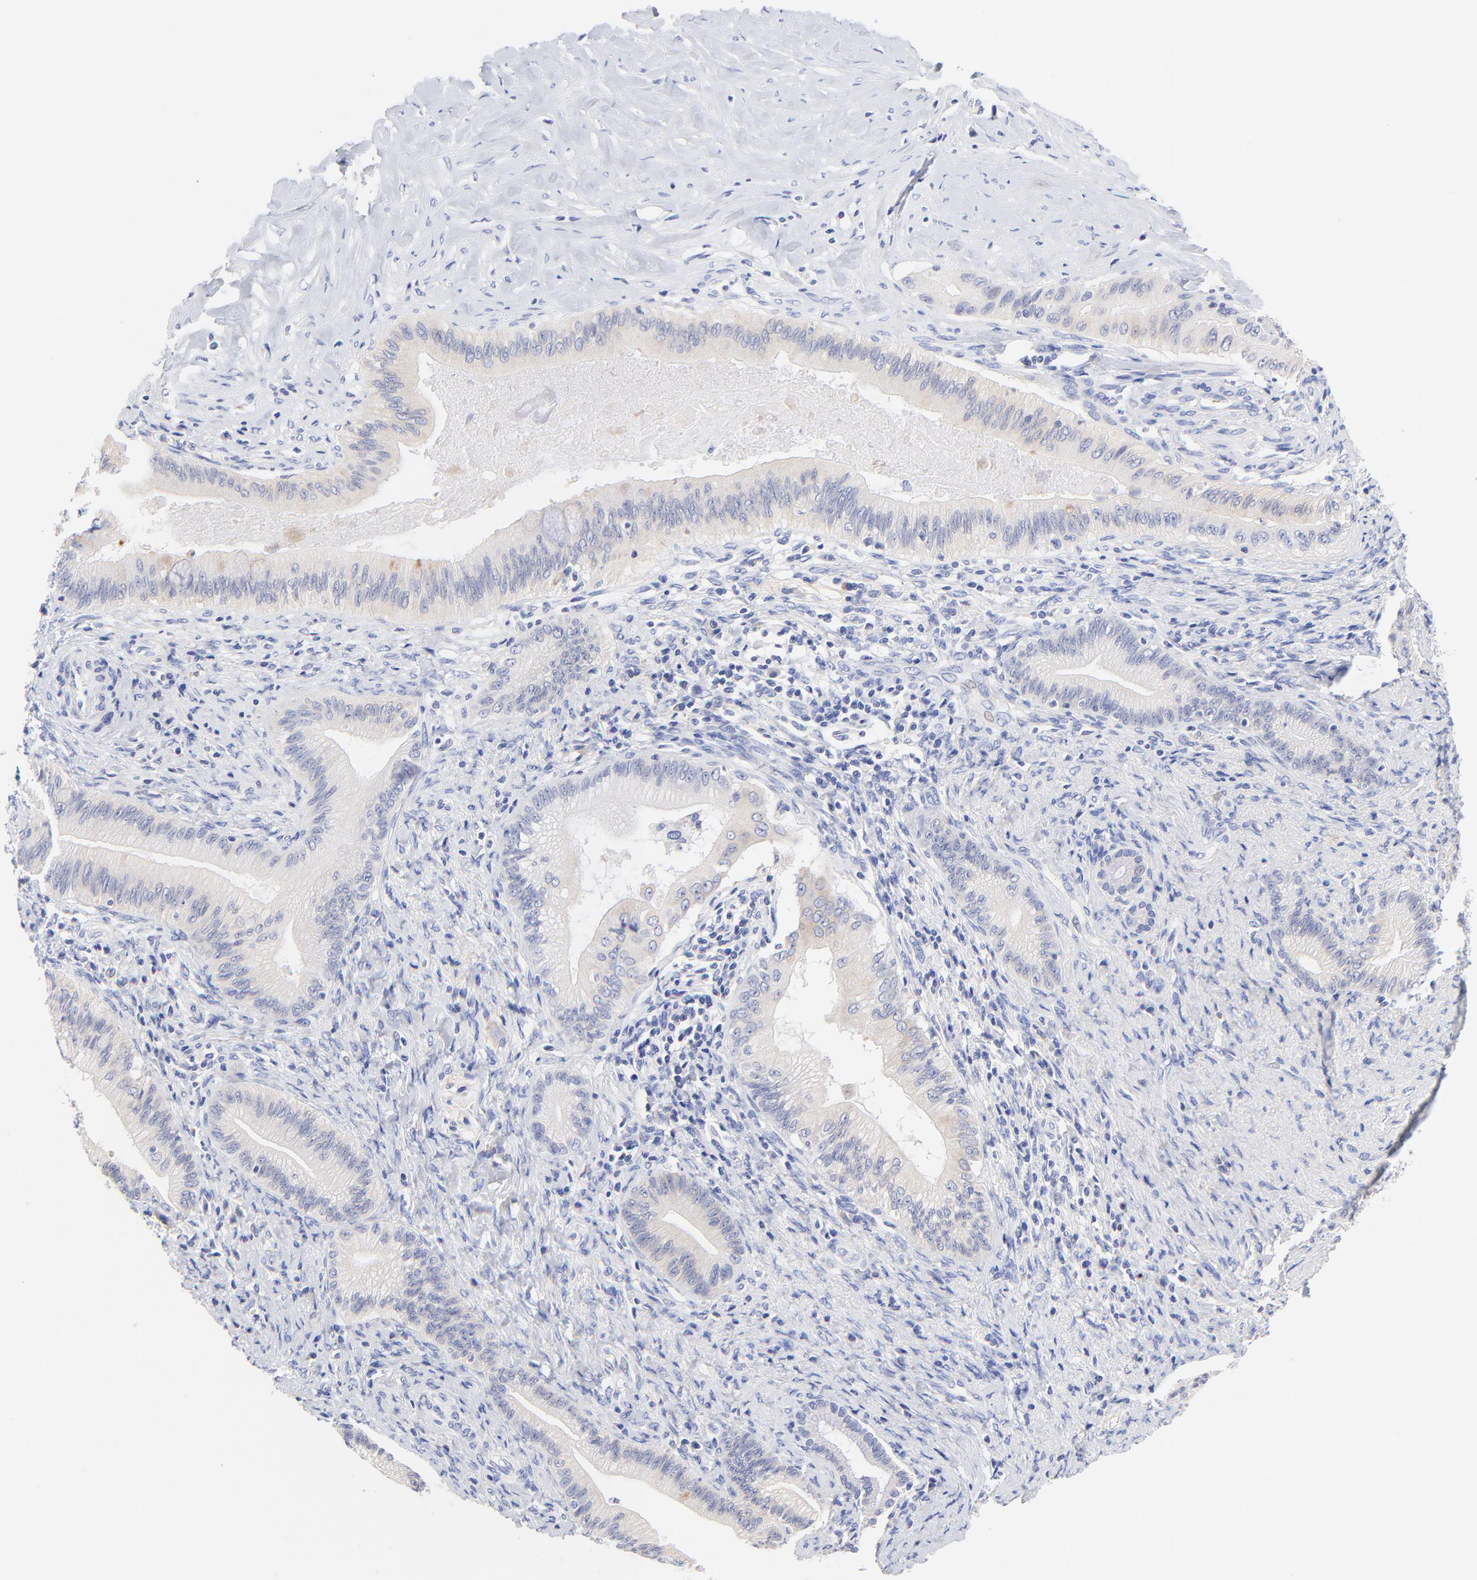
{"staining": {"intensity": "weak", "quantity": "<25%", "location": "cytoplasmic/membranous"}, "tissue": "liver cancer", "cell_type": "Tumor cells", "image_type": "cancer", "snomed": [{"axis": "morphology", "description": "Cholangiocarcinoma"}, {"axis": "topography", "description": "Liver"}], "caption": "This is an IHC image of liver cancer (cholangiocarcinoma). There is no positivity in tumor cells.", "gene": "EBP", "patient": {"sex": "male", "age": 58}}